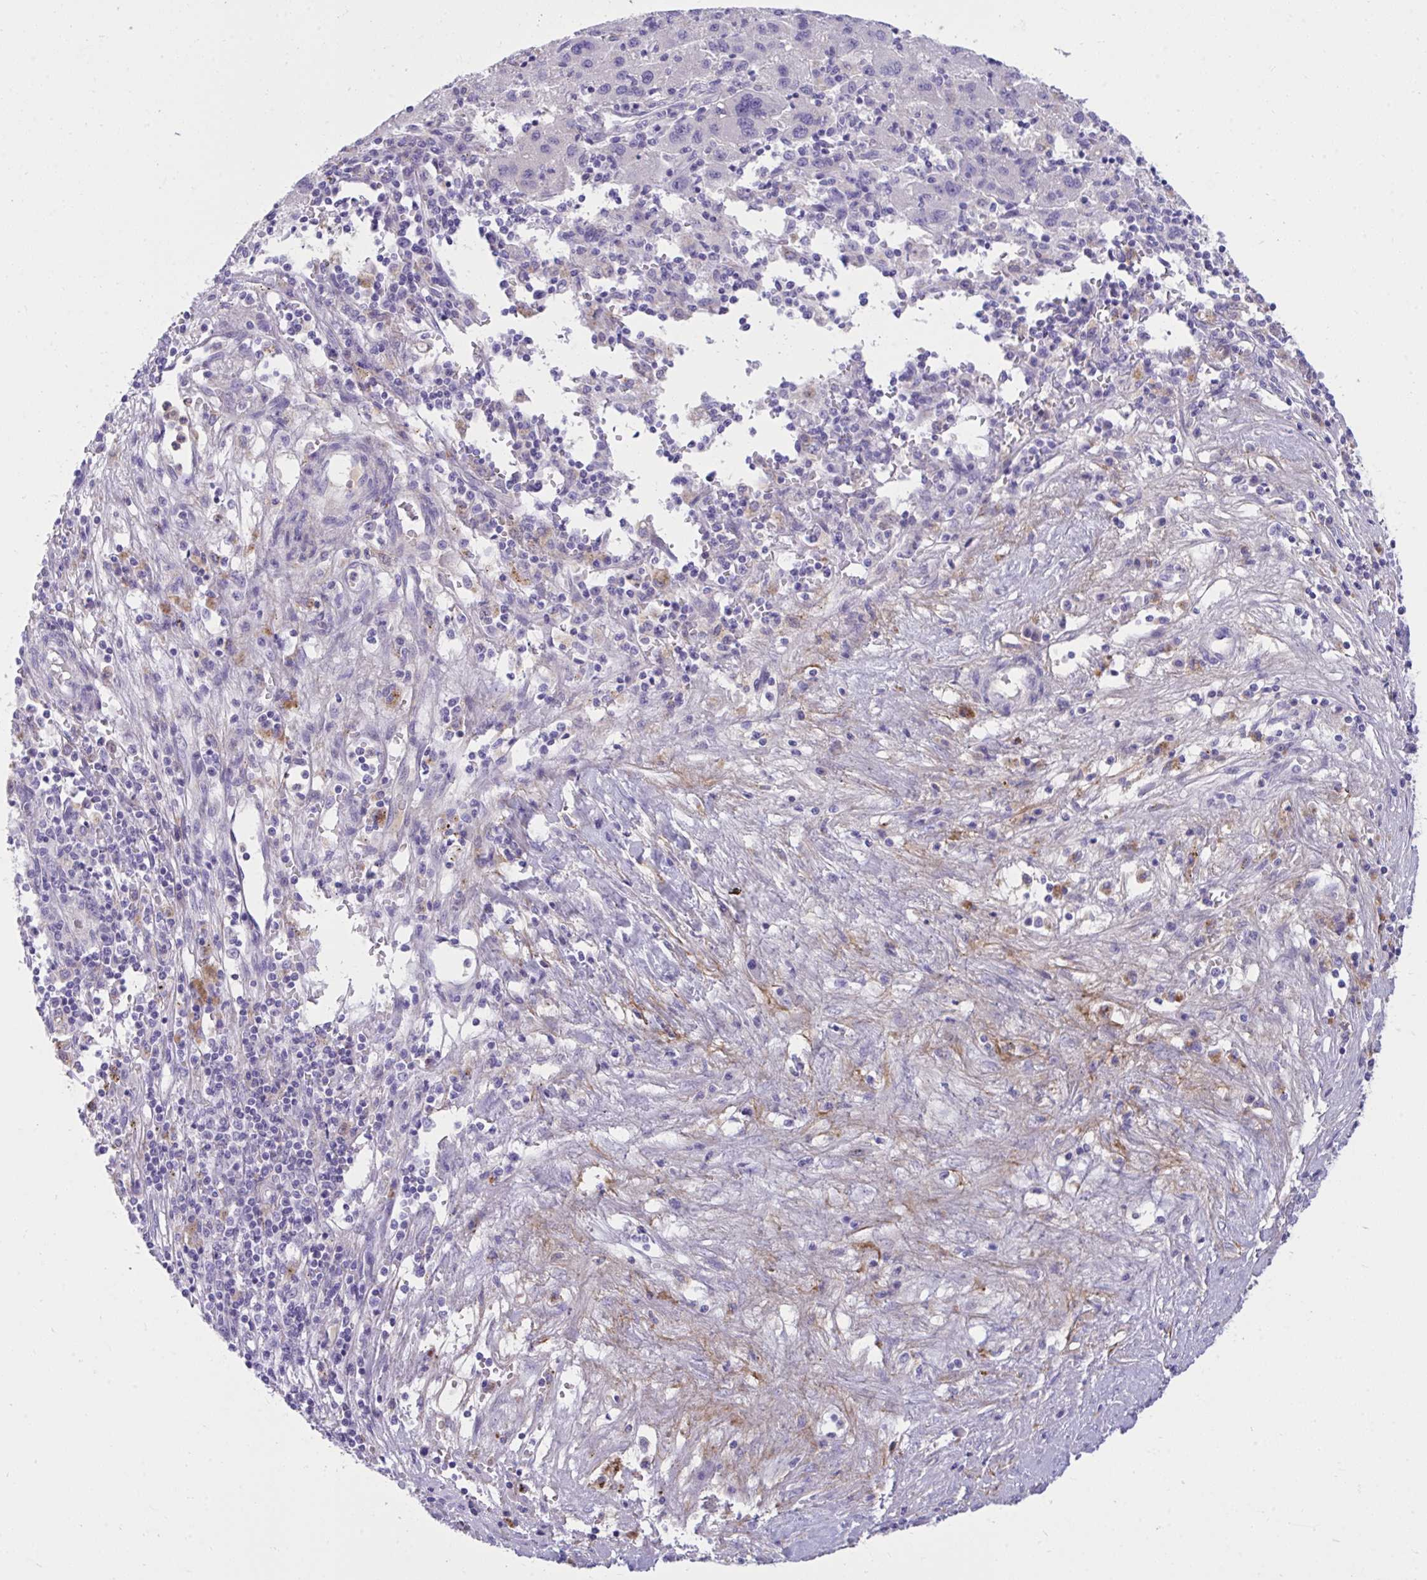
{"staining": {"intensity": "negative", "quantity": "none", "location": "none"}, "tissue": "liver cancer", "cell_type": "Tumor cells", "image_type": "cancer", "snomed": [{"axis": "morphology", "description": "Carcinoma, Hepatocellular, NOS"}, {"axis": "topography", "description": "Liver"}], "caption": "Immunohistochemistry (IHC) histopathology image of liver hepatocellular carcinoma stained for a protein (brown), which shows no positivity in tumor cells.", "gene": "PIGZ", "patient": {"sex": "female", "age": 77}}